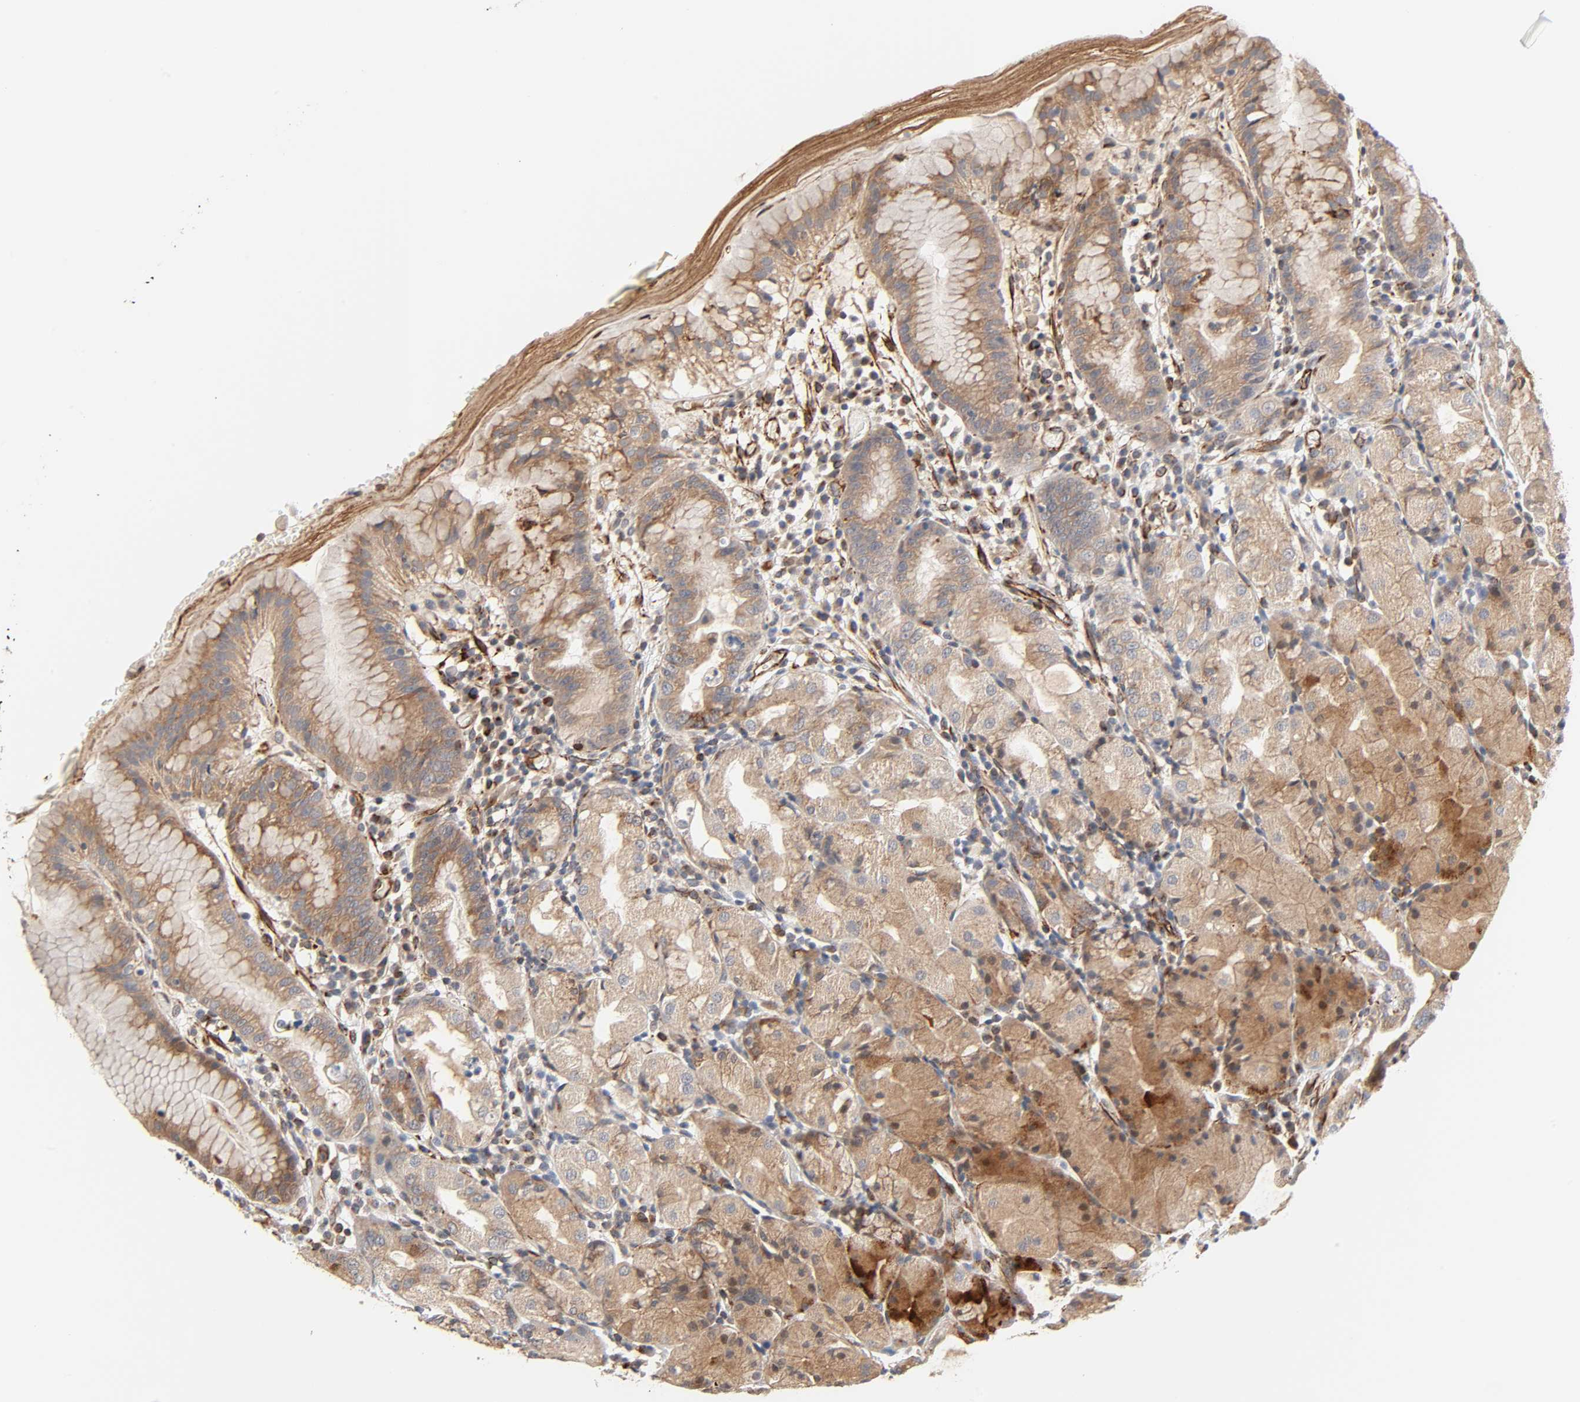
{"staining": {"intensity": "moderate", "quantity": ">75%", "location": "cytoplasmic/membranous"}, "tissue": "stomach", "cell_type": "Glandular cells", "image_type": "normal", "snomed": [{"axis": "morphology", "description": "Normal tissue, NOS"}, {"axis": "topography", "description": "Stomach"}, {"axis": "topography", "description": "Stomach, lower"}], "caption": "Immunohistochemistry (DAB) staining of benign stomach exhibits moderate cytoplasmic/membranous protein positivity in approximately >75% of glandular cells. The staining is performed using DAB brown chromogen to label protein expression. The nuclei are counter-stained blue using hematoxylin.", "gene": "REEP5", "patient": {"sex": "female", "age": 75}}